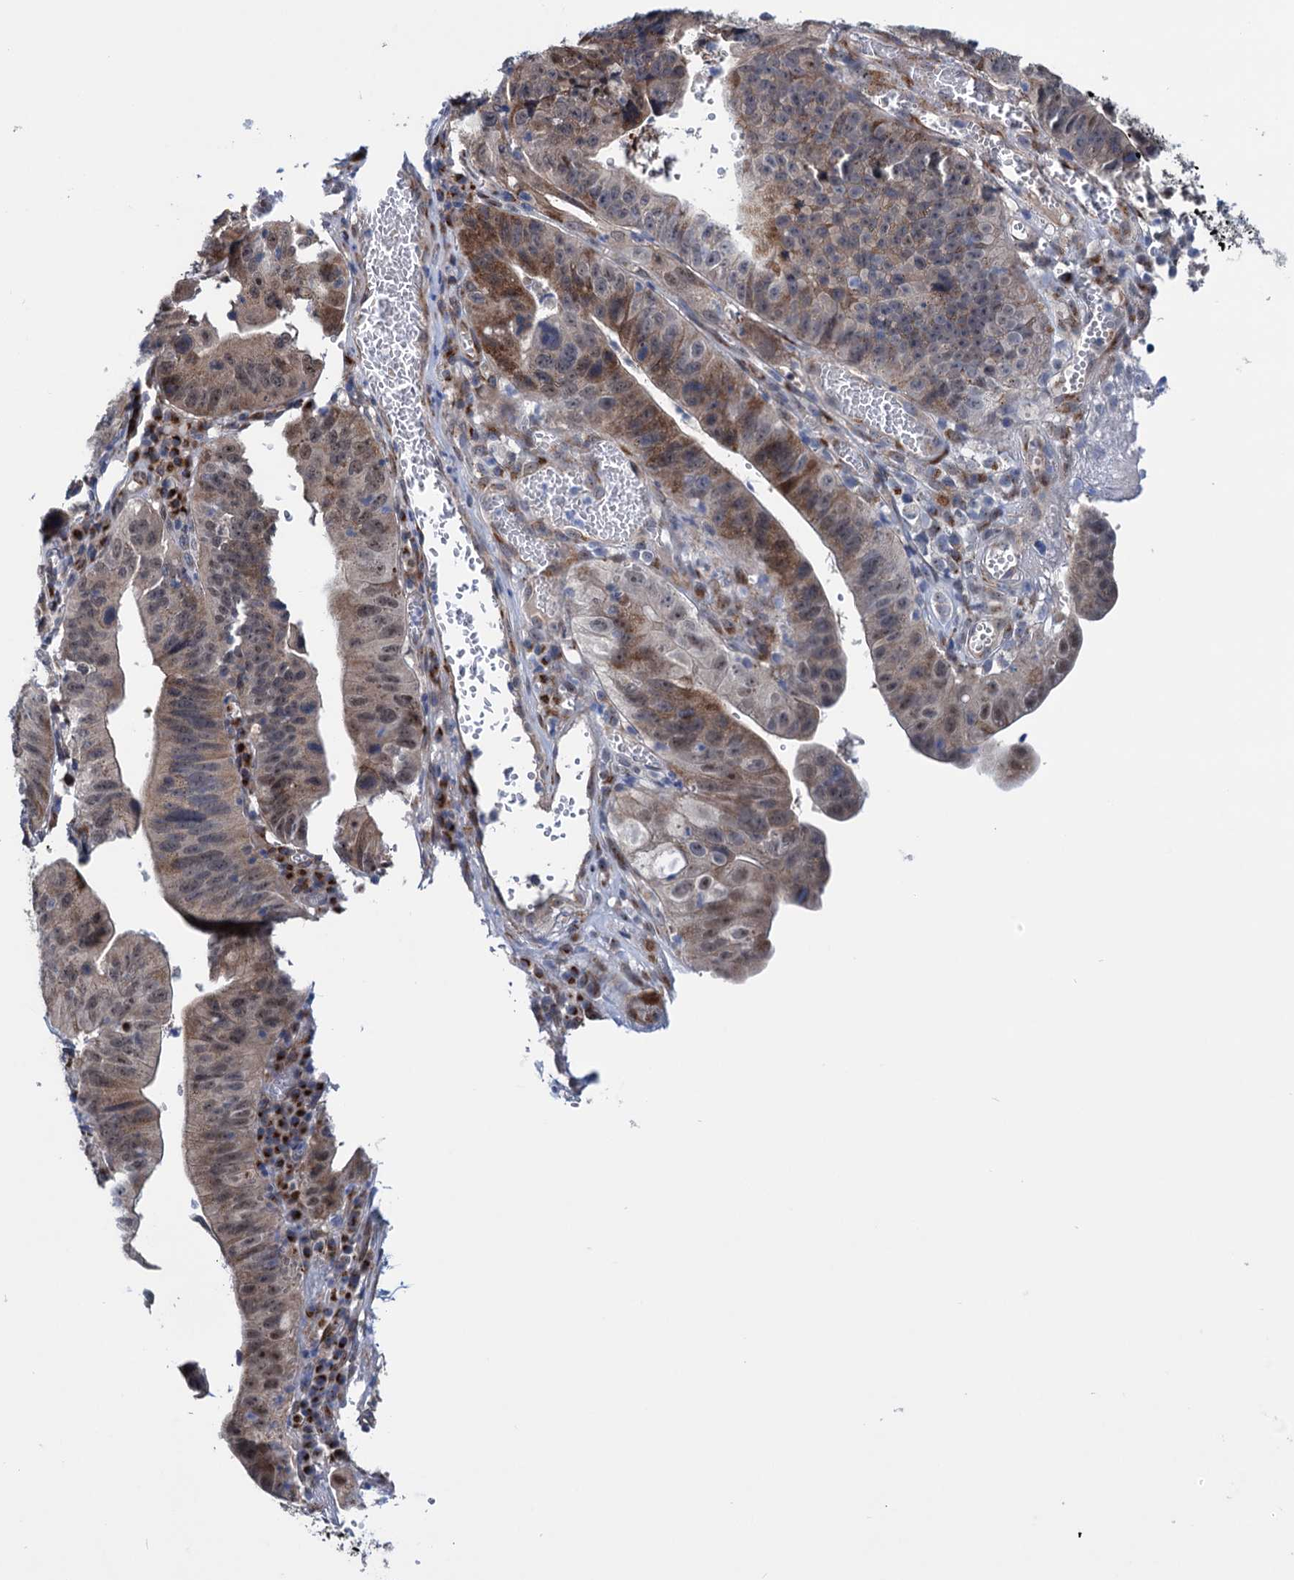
{"staining": {"intensity": "moderate", "quantity": "25%-75%", "location": "cytoplasmic/membranous,nuclear"}, "tissue": "stomach cancer", "cell_type": "Tumor cells", "image_type": "cancer", "snomed": [{"axis": "morphology", "description": "Adenocarcinoma, NOS"}, {"axis": "topography", "description": "Stomach"}], "caption": "Protein positivity by IHC shows moderate cytoplasmic/membranous and nuclear staining in about 25%-75% of tumor cells in stomach adenocarcinoma.", "gene": "EYA4", "patient": {"sex": "male", "age": 59}}